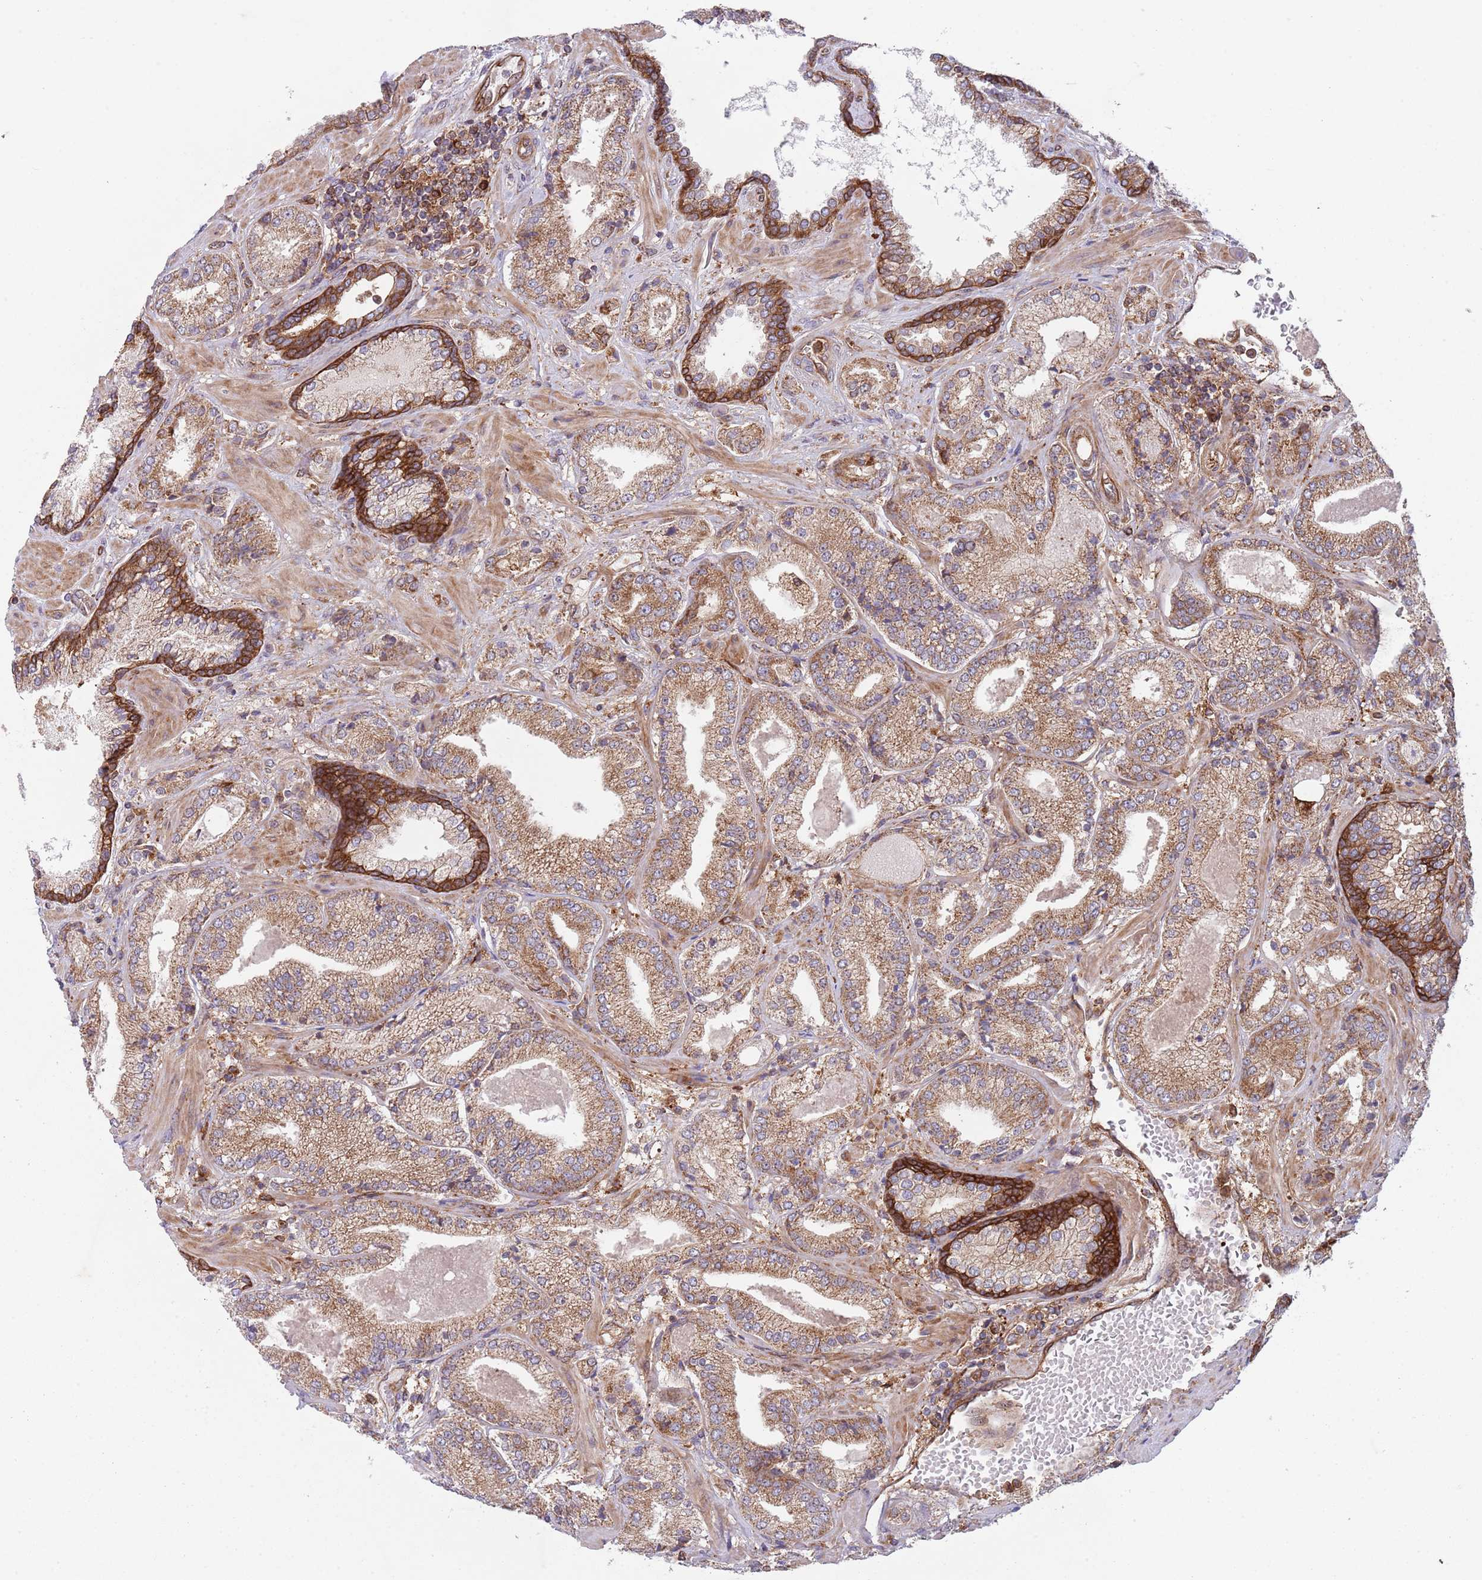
{"staining": {"intensity": "moderate", "quantity": ">75%", "location": "cytoplasmic/membranous"}, "tissue": "prostate cancer", "cell_type": "Tumor cells", "image_type": "cancer", "snomed": [{"axis": "morphology", "description": "Adenocarcinoma, High grade"}, {"axis": "topography", "description": "Prostate"}], "caption": "Moderate cytoplasmic/membranous protein expression is identified in about >75% of tumor cells in high-grade adenocarcinoma (prostate).", "gene": "ZMYM5", "patient": {"sex": "male", "age": 63}}